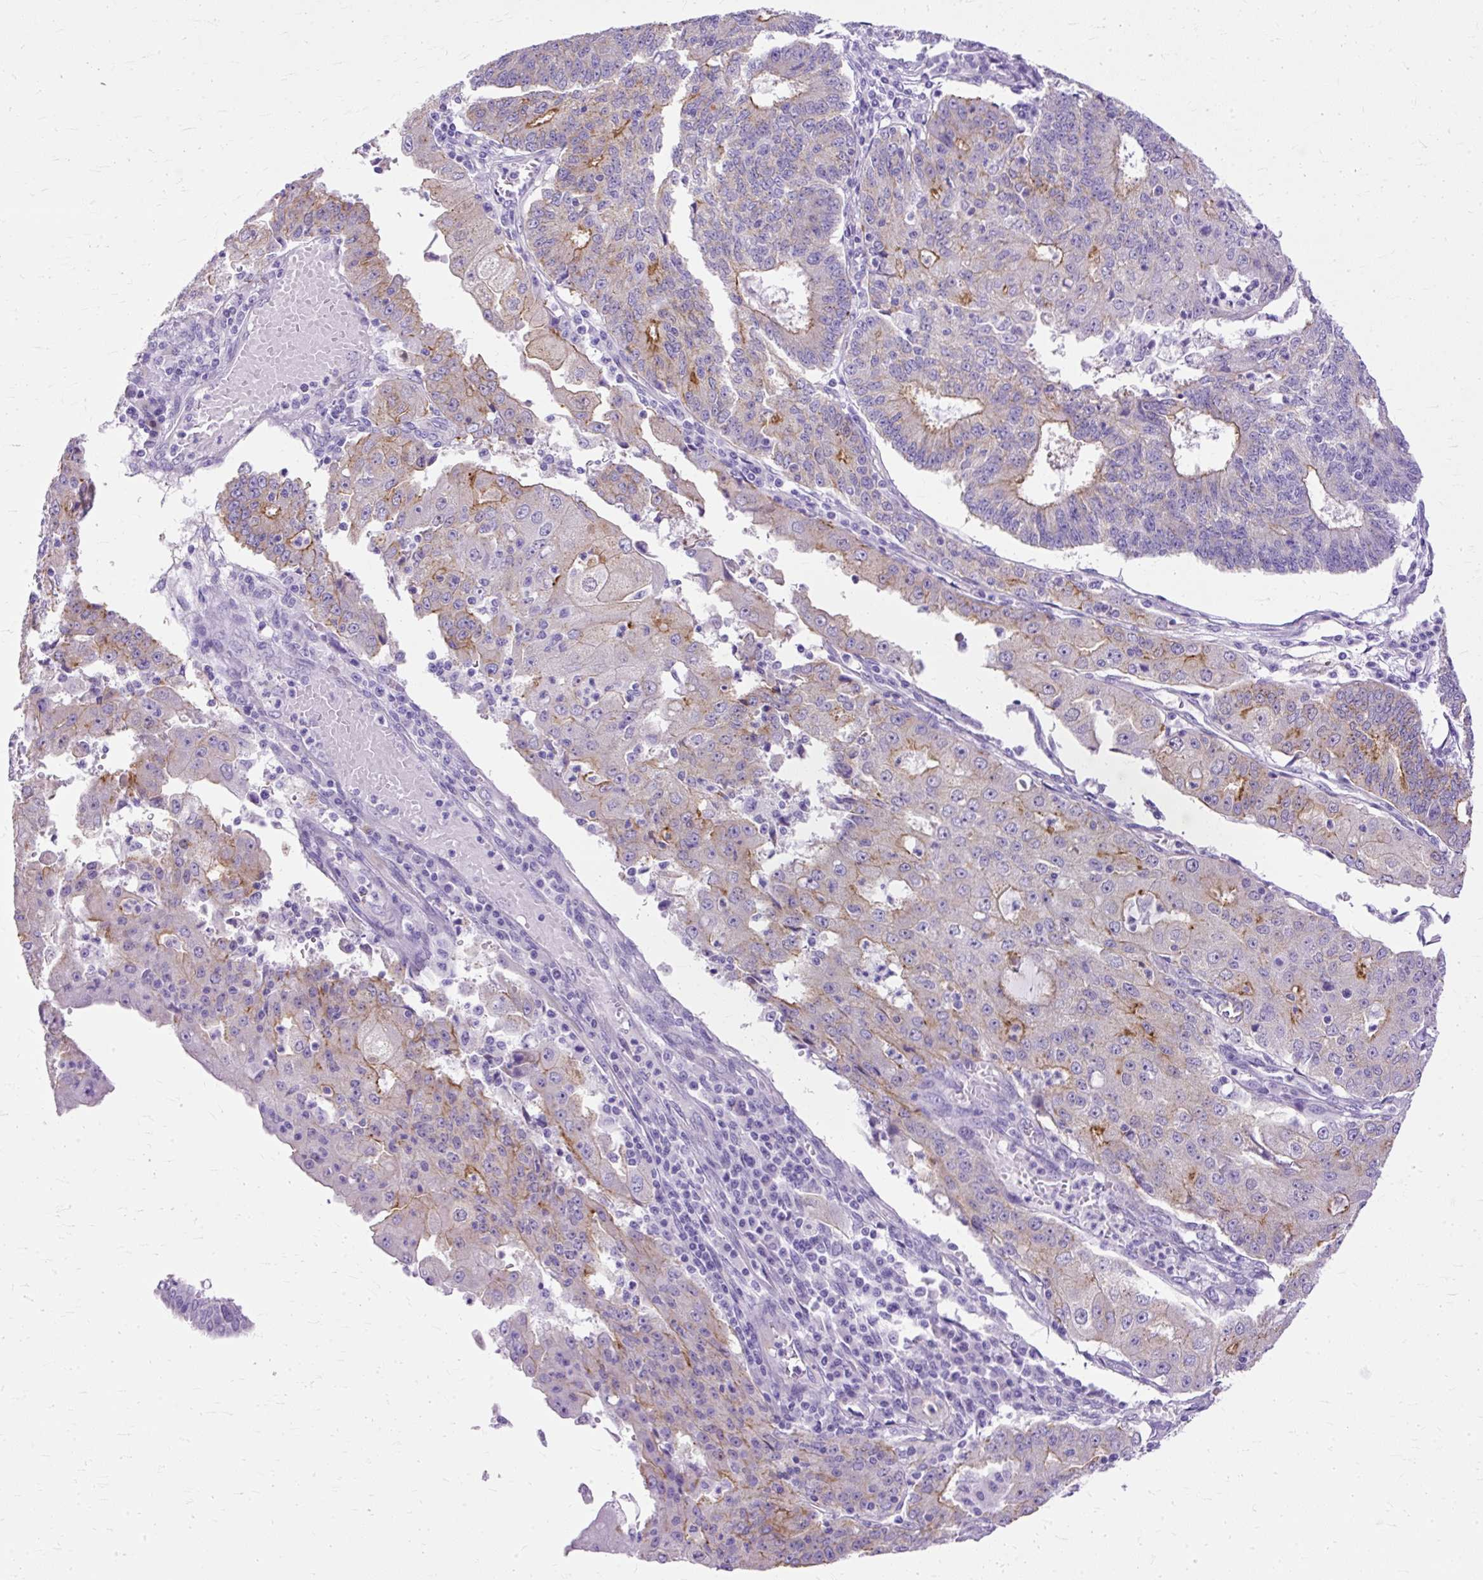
{"staining": {"intensity": "weak", "quantity": "<25%", "location": "cytoplasmic/membranous"}, "tissue": "endometrial cancer", "cell_type": "Tumor cells", "image_type": "cancer", "snomed": [{"axis": "morphology", "description": "Adenocarcinoma, NOS"}, {"axis": "topography", "description": "Endometrium"}], "caption": "This histopathology image is of adenocarcinoma (endometrial) stained with immunohistochemistry to label a protein in brown with the nuclei are counter-stained blue. There is no expression in tumor cells.", "gene": "MYO6", "patient": {"sex": "female", "age": 56}}